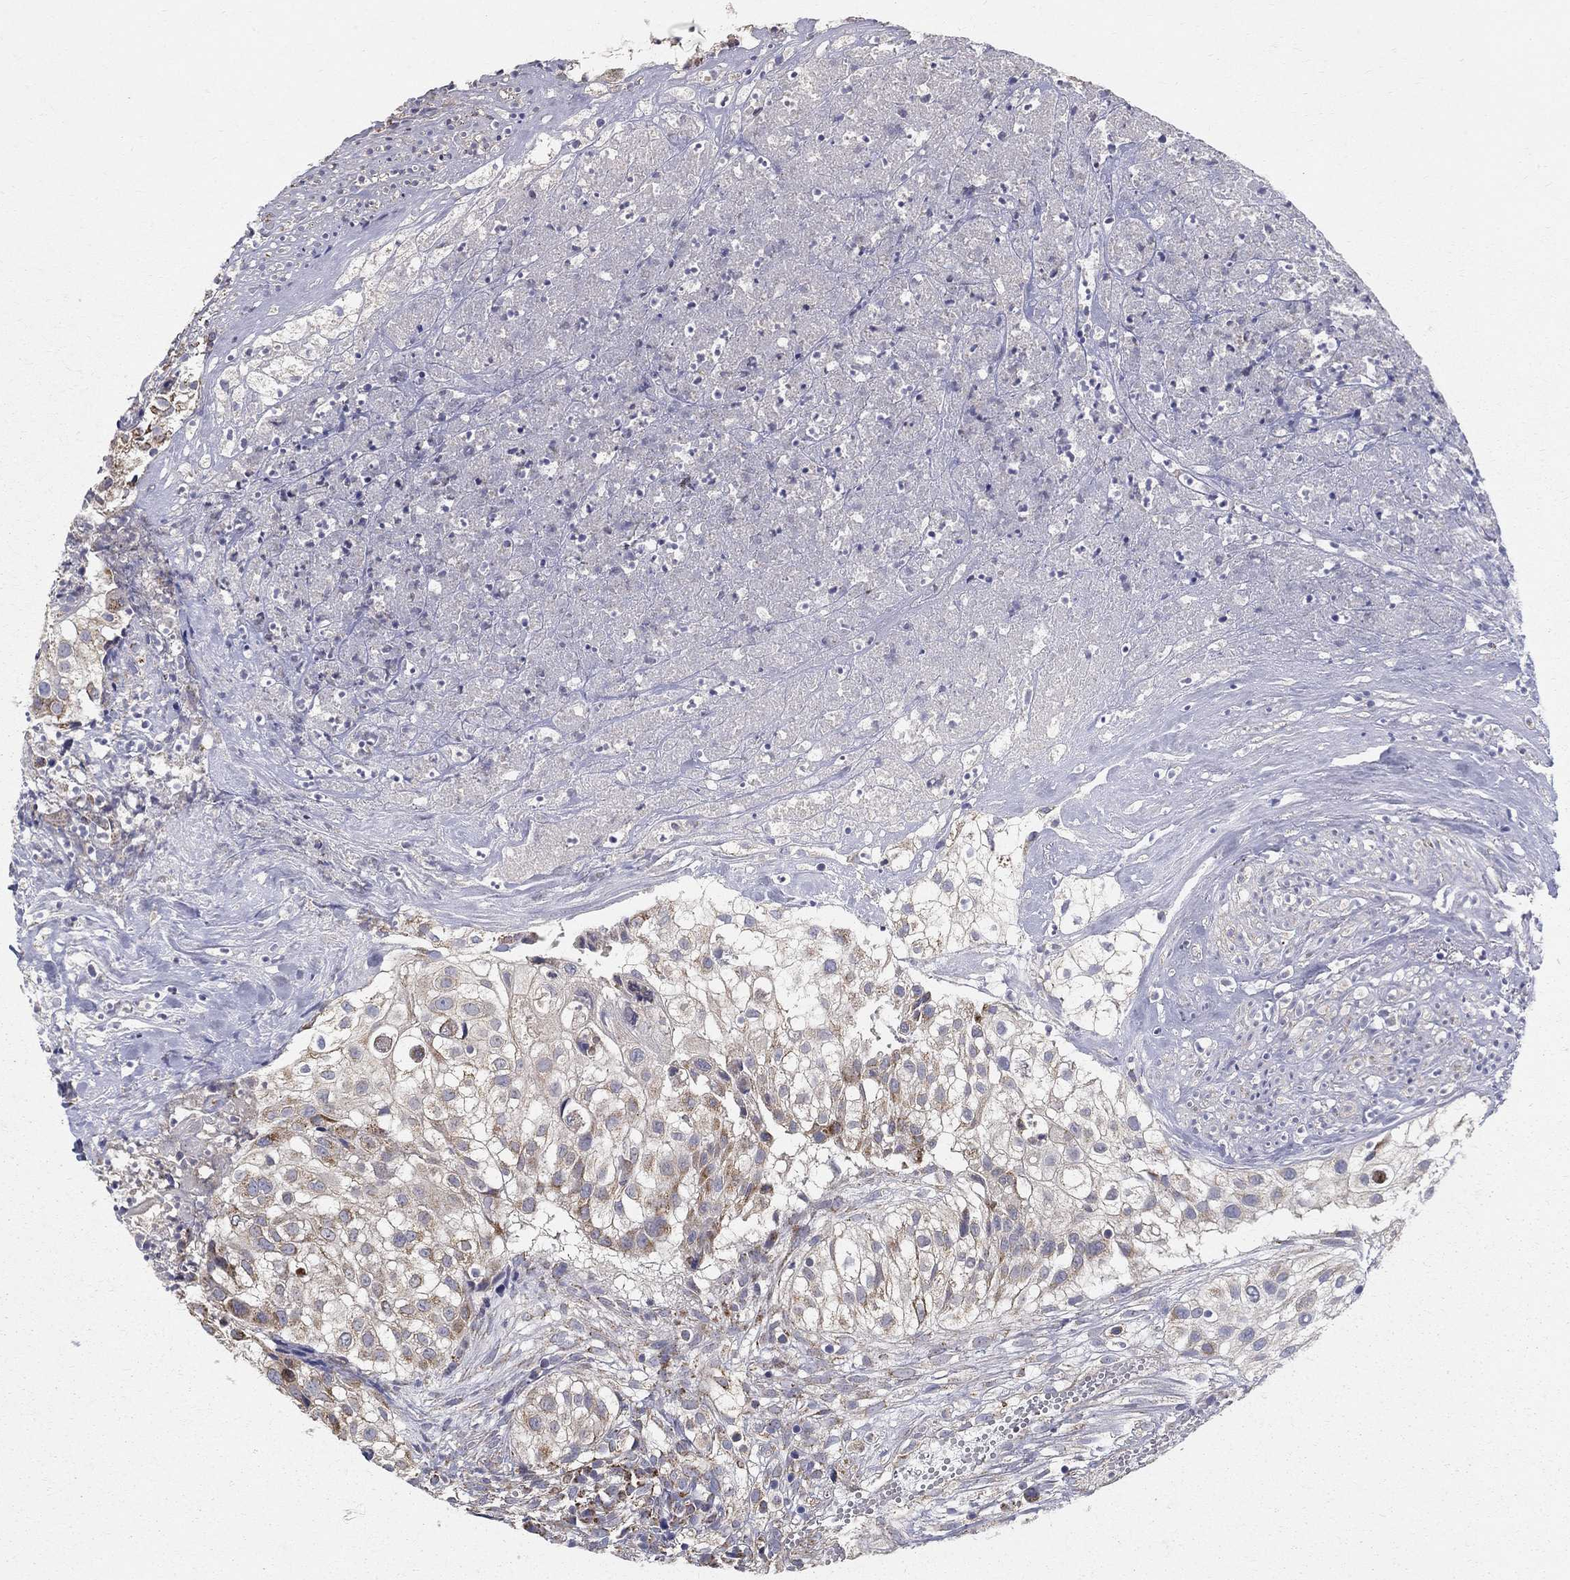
{"staining": {"intensity": "strong", "quantity": "<25%", "location": "cytoplasmic/membranous"}, "tissue": "urothelial cancer", "cell_type": "Tumor cells", "image_type": "cancer", "snomed": [{"axis": "morphology", "description": "Urothelial carcinoma, High grade"}, {"axis": "topography", "description": "Urinary bladder"}], "caption": "Immunohistochemistry micrograph of human urothelial cancer stained for a protein (brown), which demonstrates medium levels of strong cytoplasmic/membranous staining in approximately <25% of tumor cells.", "gene": "GCSH", "patient": {"sex": "female", "age": 79}}